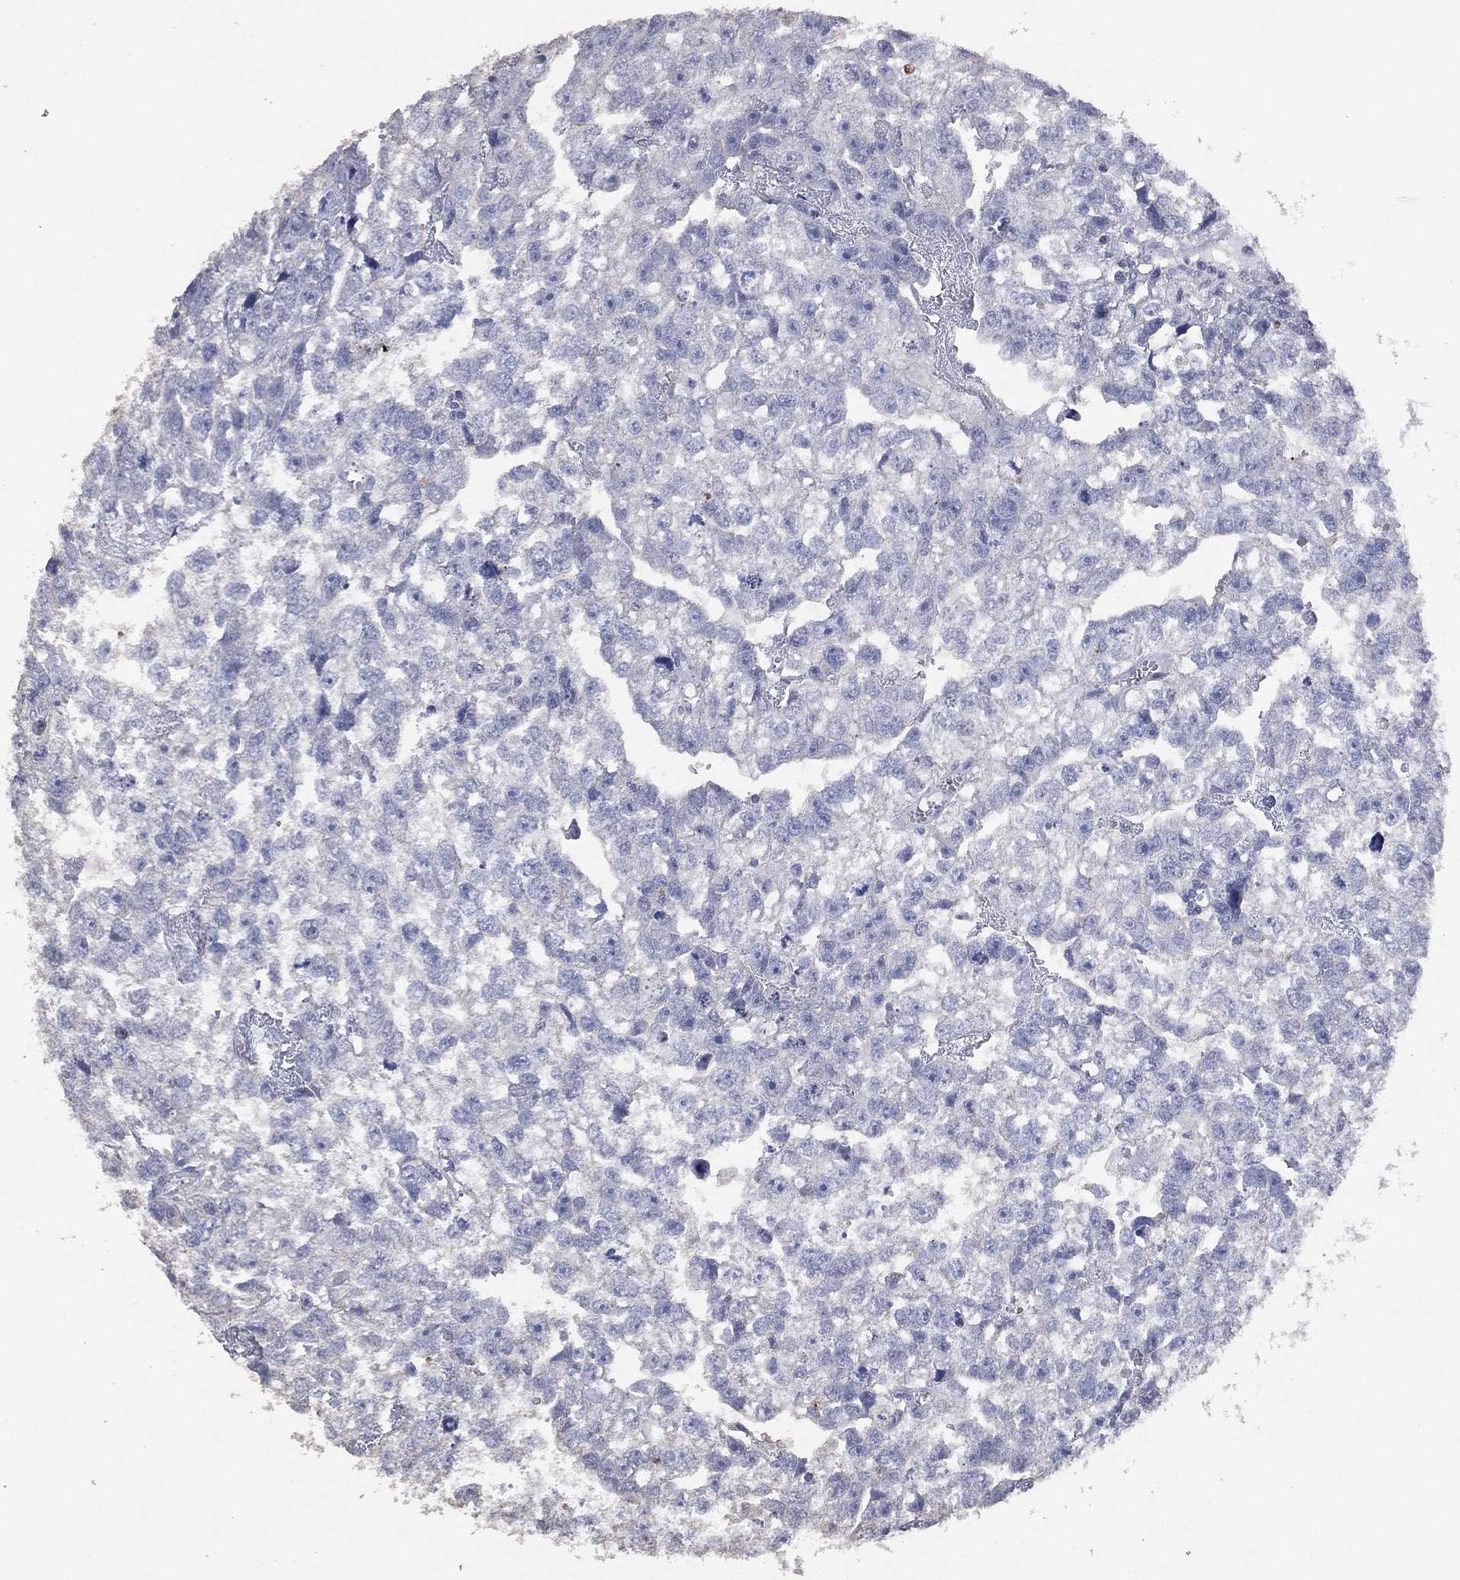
{"staining": {"intensity": "negative", "quantity": "none", "location": "none"}, "tissue": "testis cancer", "cell_type": "Tumor cells", "image_type": "cancer", "snomed": [{"axis": "morphology", "description": "Carcinoma, Embryonal, NOS"}, {"axis": "morphology", "description": "Teratoma, malignant, NOS"}, {"axis": "topography", "description": "Testis"}], "caption": "This is an immunohistochemistry (IHC) micrograph of teratoma (malignant) (testis). There is no positivity in tumor cells.", "gene": "ADPRHL1", "patient": {"sex": "male", "age": 44}}